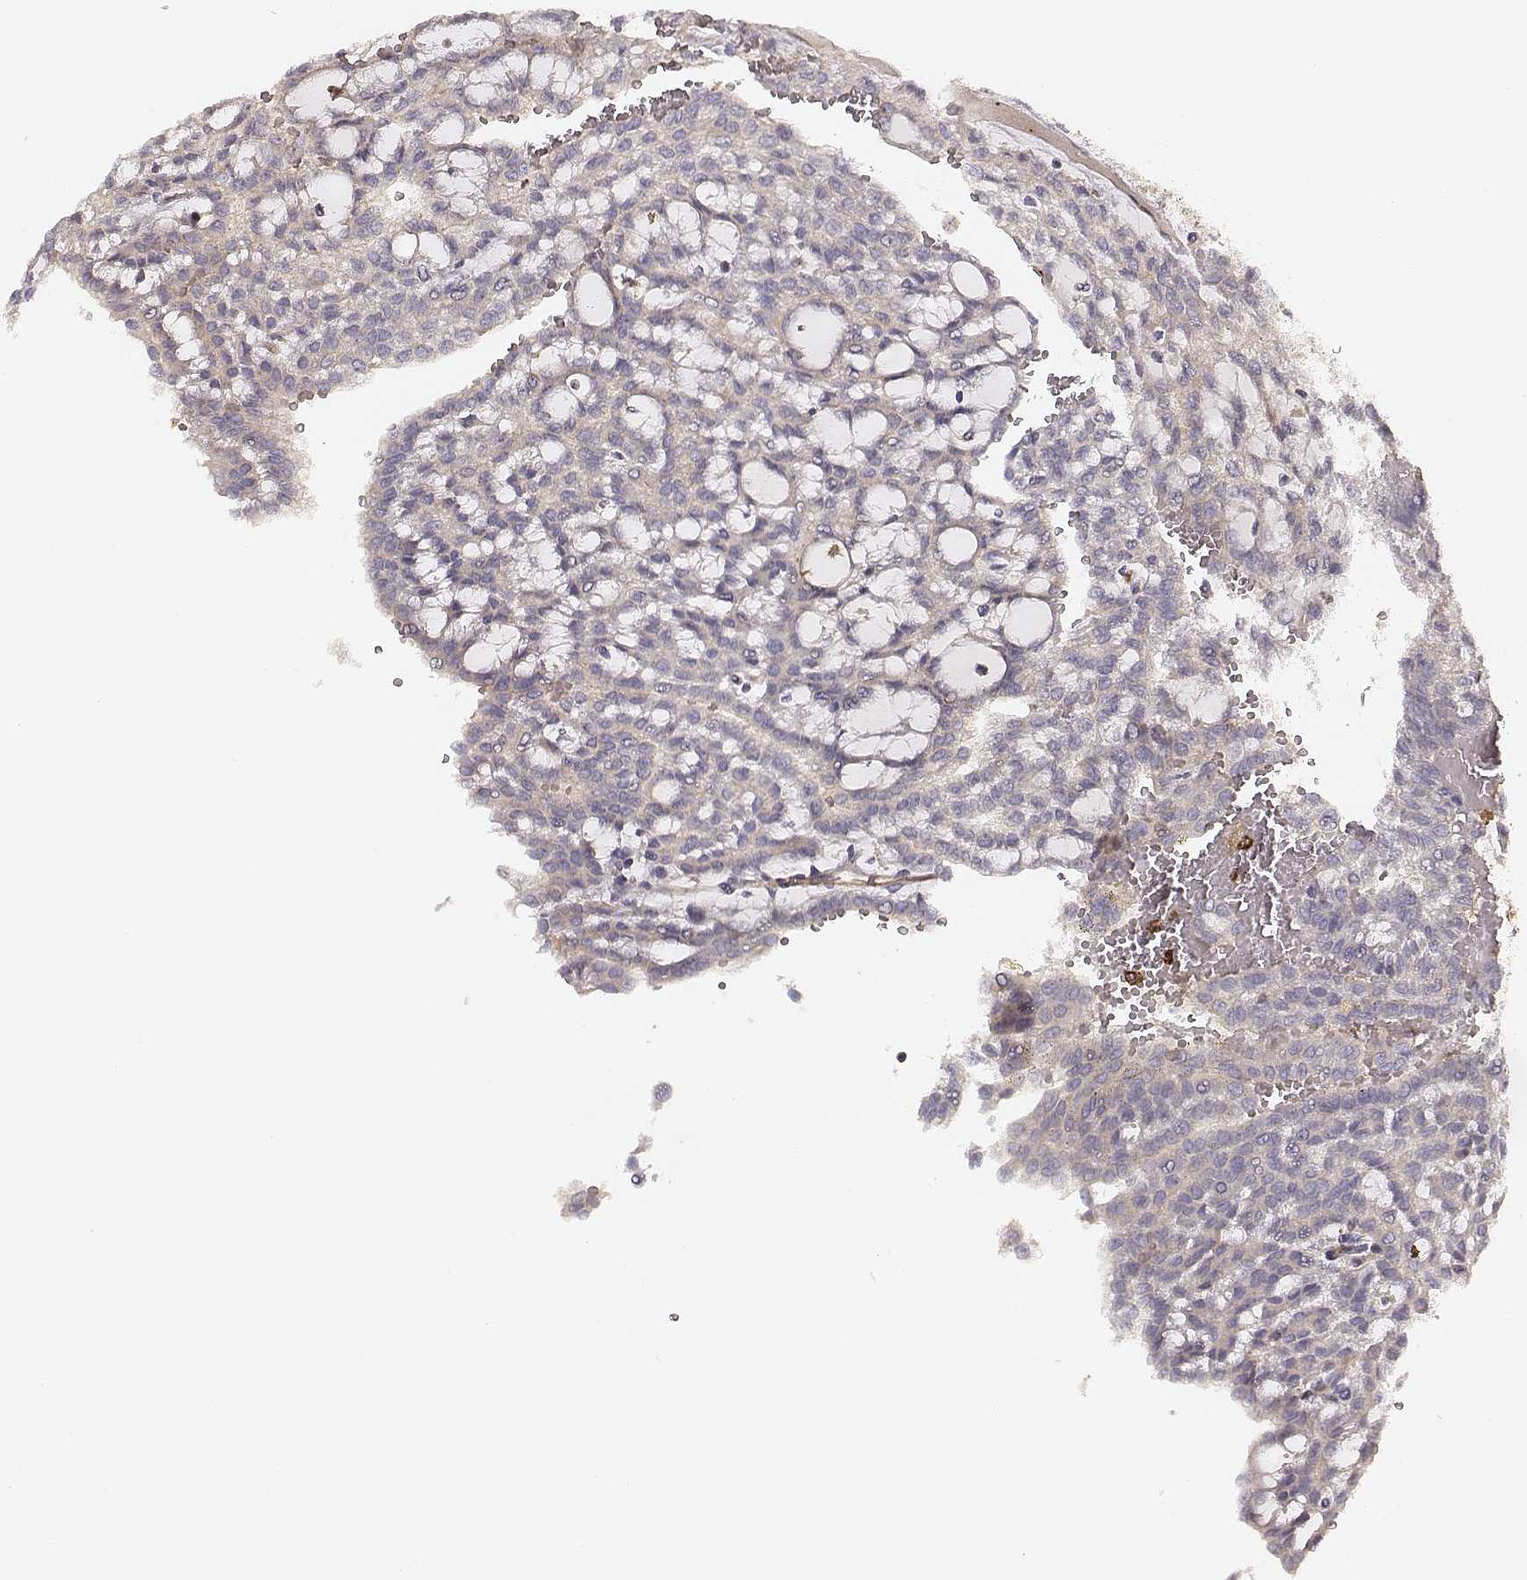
{"staining": {"intensity": "negative", "quantity": "none", "location": "none"}, "tissue": "renal cancer", "cell_type": "Tumor cells", "image_type": "cancer", "snomed": [{"axis": "morphology", "description": "Adenocarcinoma, NOS"}, {"axis": "topography", "description": "Kidney"}], "caption": "This is an immunohistochemistry photomicrograph of renal cancer (adenocarcinoma). There is no staining in tumor cells.", "gene": "ZYX", "patient": {"sex": "male", "age": 63}}